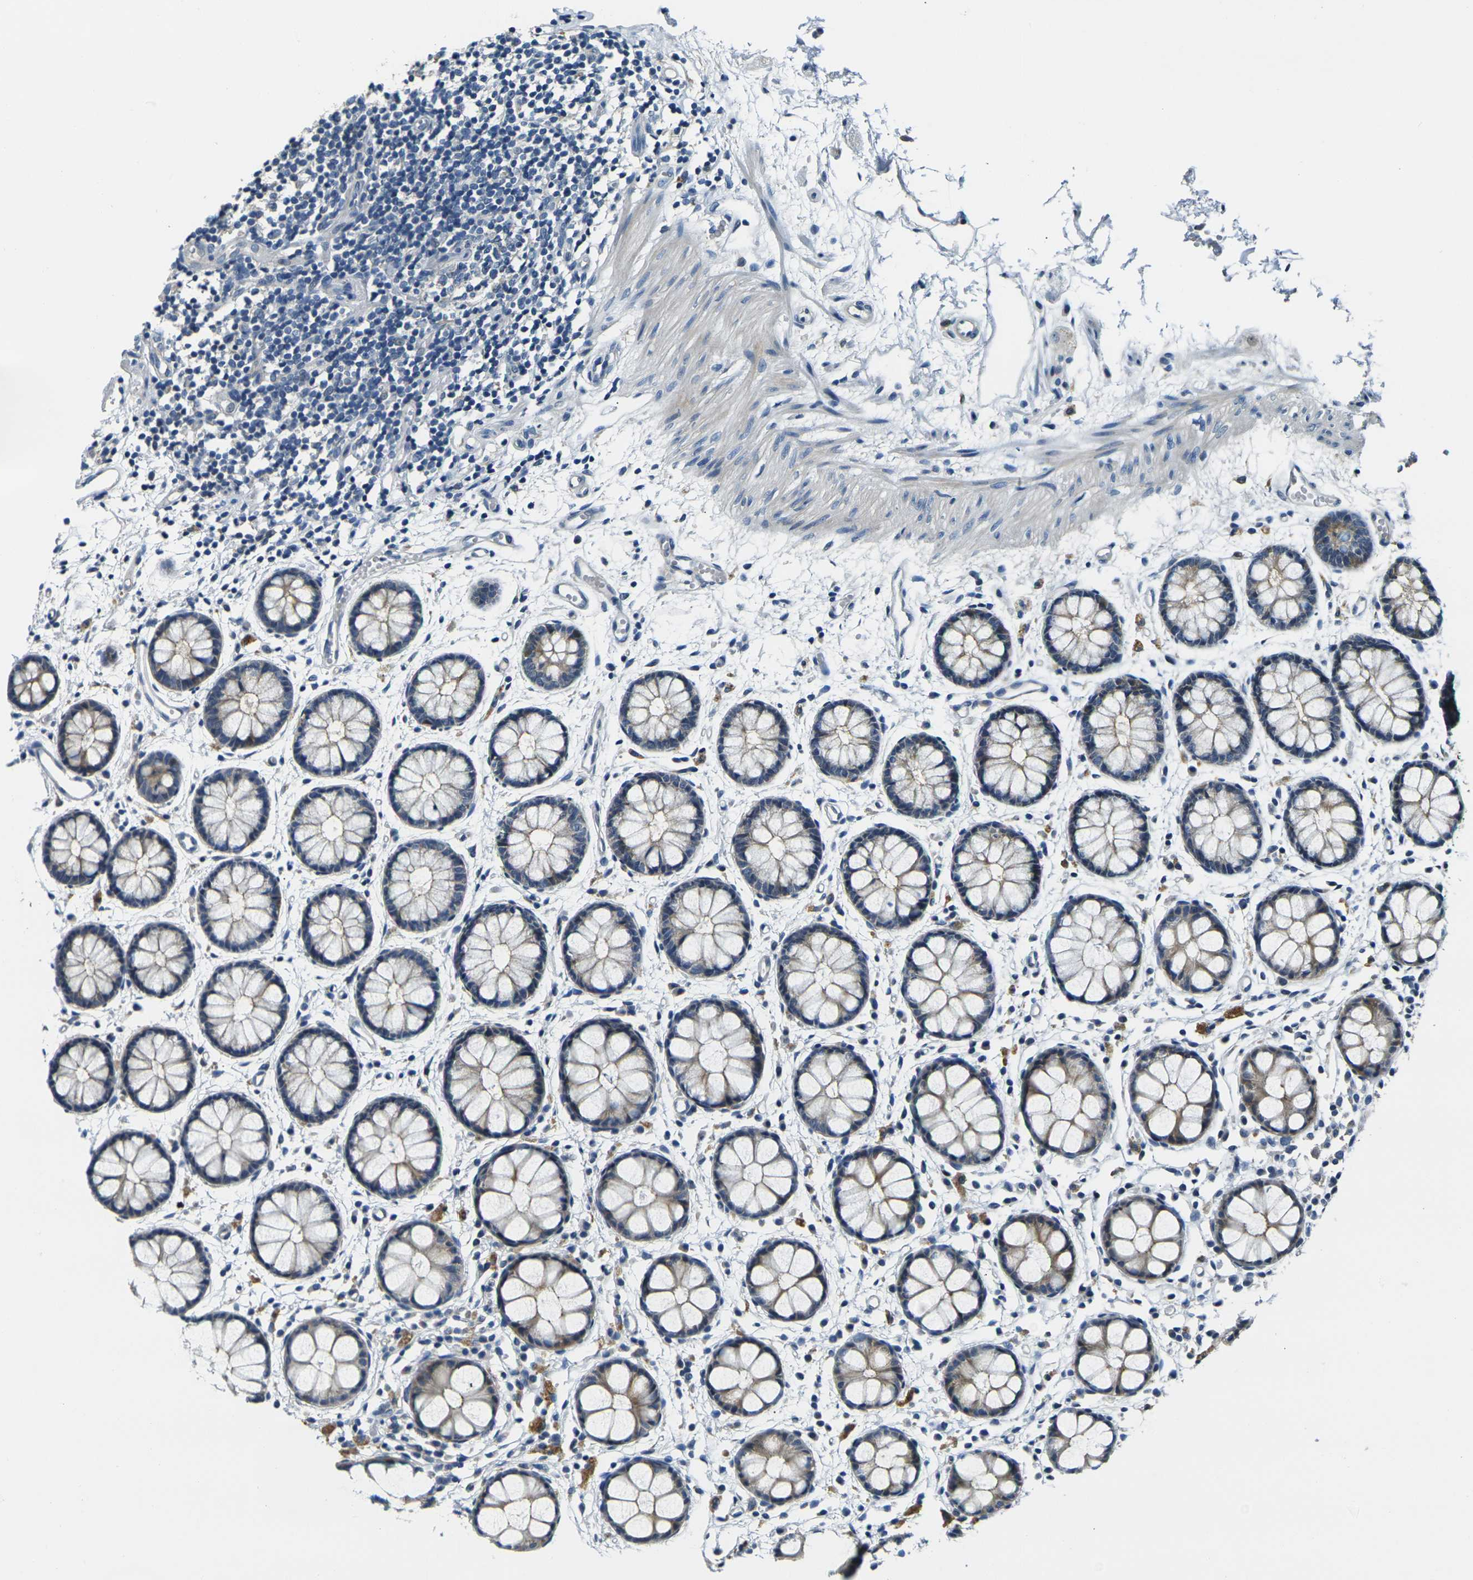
{"staining": {"intensity": "weak", "quantity": ">75%", "location": "cytoplasmic/membranous"}, "tissue": "rectum", "cell_type": "Glandular cells", "image_type": "normal", "snomed": [{"axis": "morphology", "description": "Normal tissue, NOS"}, {"axis": "topography", "description": "Rectum"}], "caption": "Normal rectum shows weak cytoplasmic/membranous expression in approximately >75% of glandular cells, visualized by immunohistochemistry.", "gene": "SHISAL2B", "patient": {"sex": "female", "age": 66}}